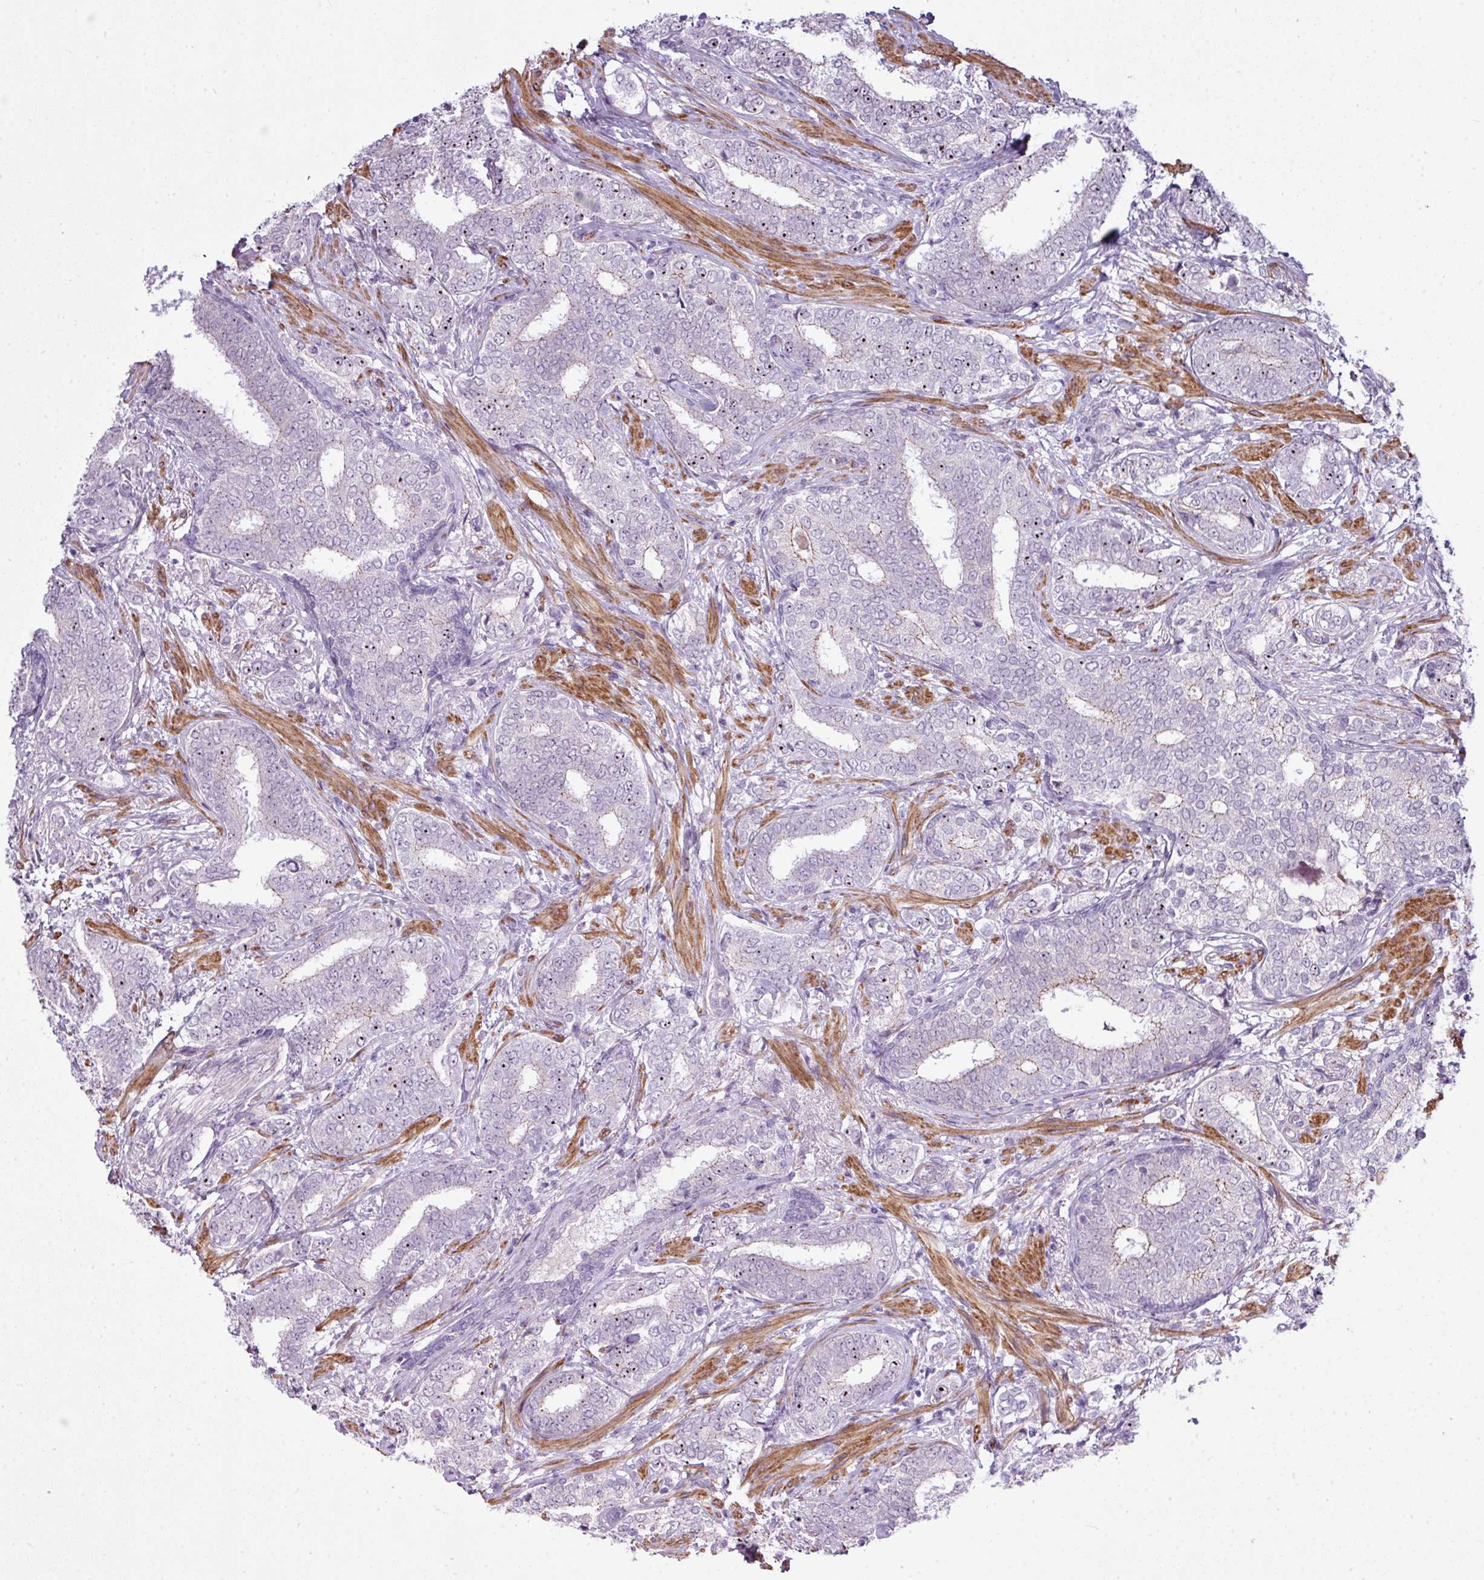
{"staining": {"intensity": "negative", "quantity": "none", "location": "none"}, "tissue": "prostate cancer", "cell_type": "Tumor cells", "image_type": "cancer", "snomed": [{"axis": "morphology", "description": "Adenocarcinoma, High grade"}, {"axis": "topography", "description": "Prostate"}], "caption": "Human prostate cancer (high-grade adenocarcinoma) stained for a protein using IHC exhibits no expression in tumor cells.", "gene": "ZNF688", "patient": {"sex": "male", "age": 72}}